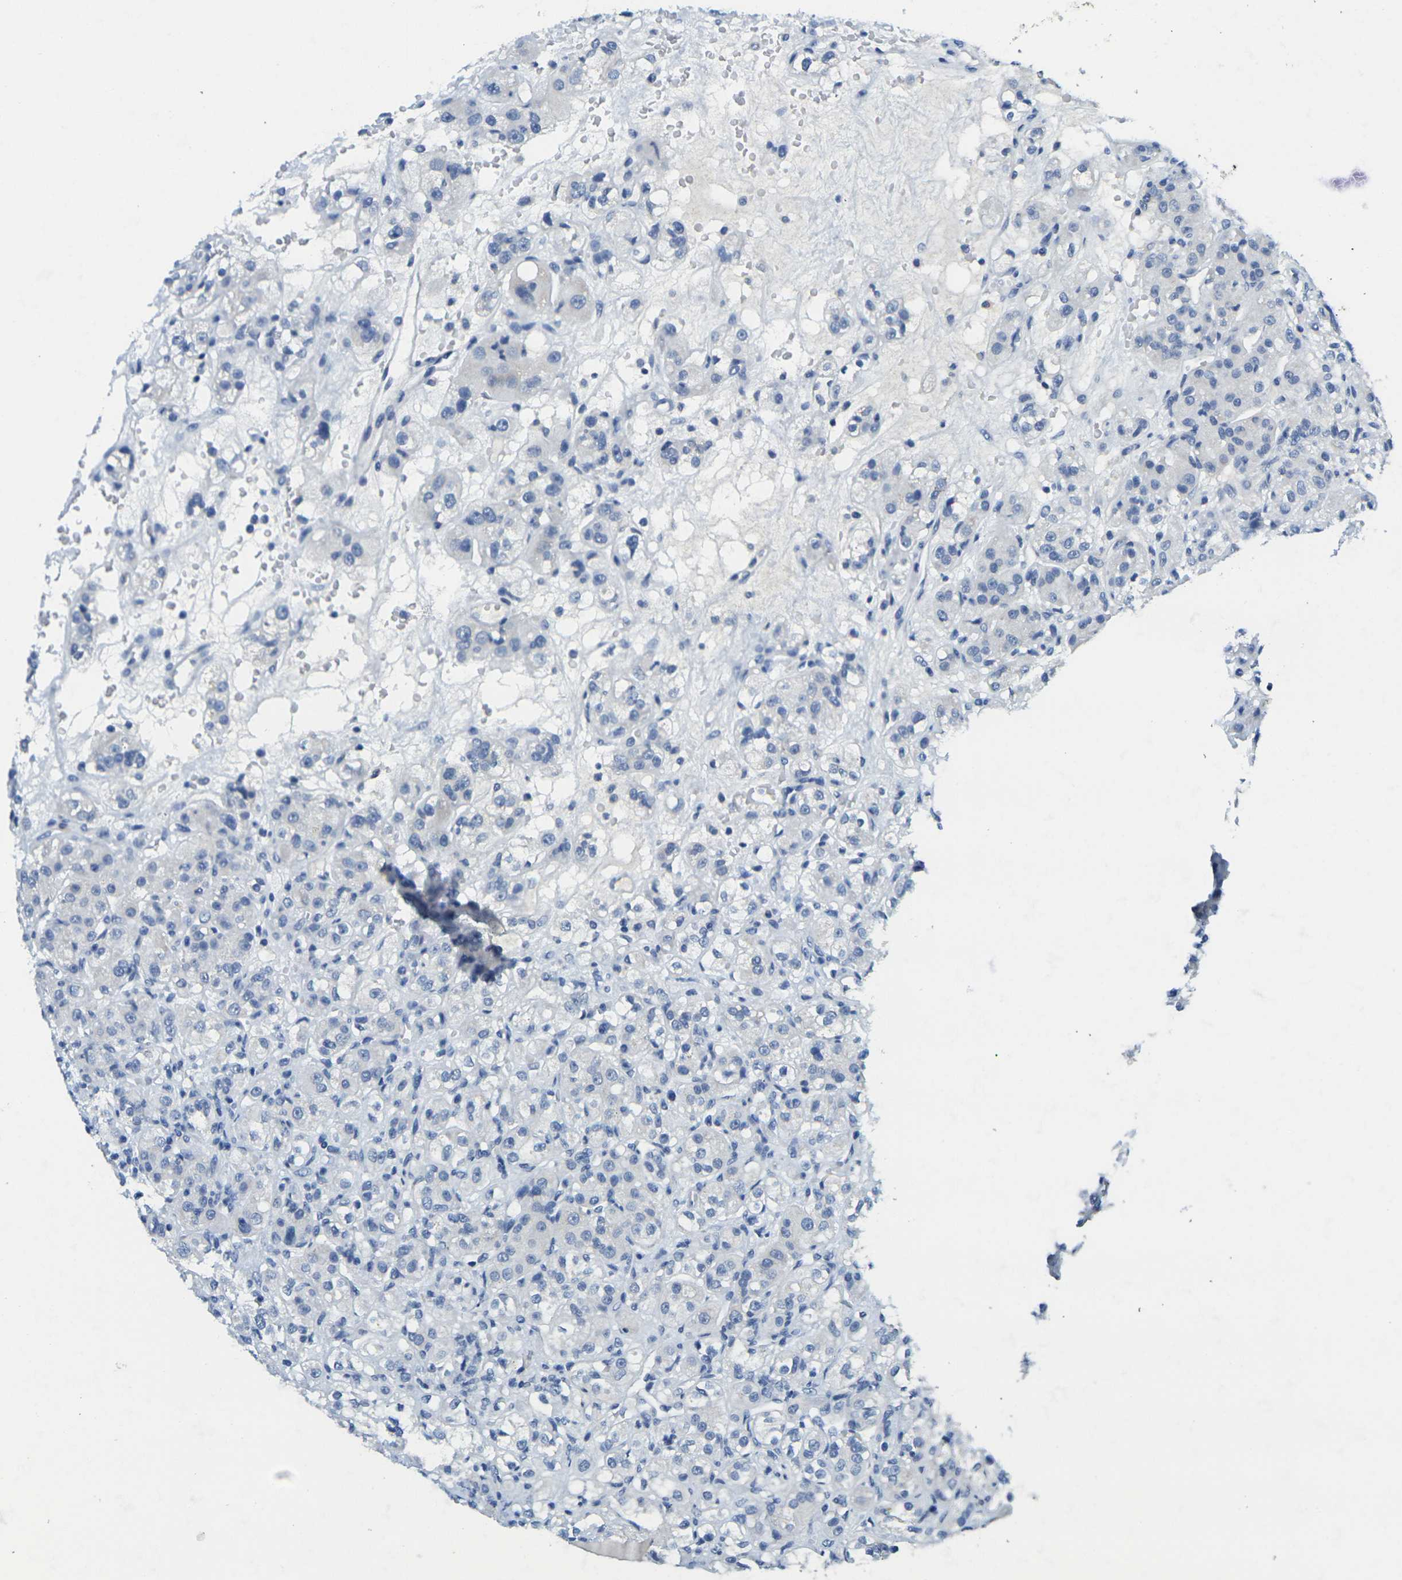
{"staining": {"intensity": "negative", "quantity": "none", "location": "none"}, "tissue": "renal cancer", "cell_type": "Tumor cells", "image_type": "cancer", "snomed": [{"axis": "morphology", "description": "Normal tissue, NOS"}, {"axis": "morphology", "description": "Adenocarcinoma, NOS"}, {"axis": "topography", "description": "Kidney"}], "caption": "Renal cancer stained for a protein using immunohistochemistry (IHC) displays no staining tumor cells.", "gene": "FAM3D", "patient": {"sex": "male", "age": 61}}